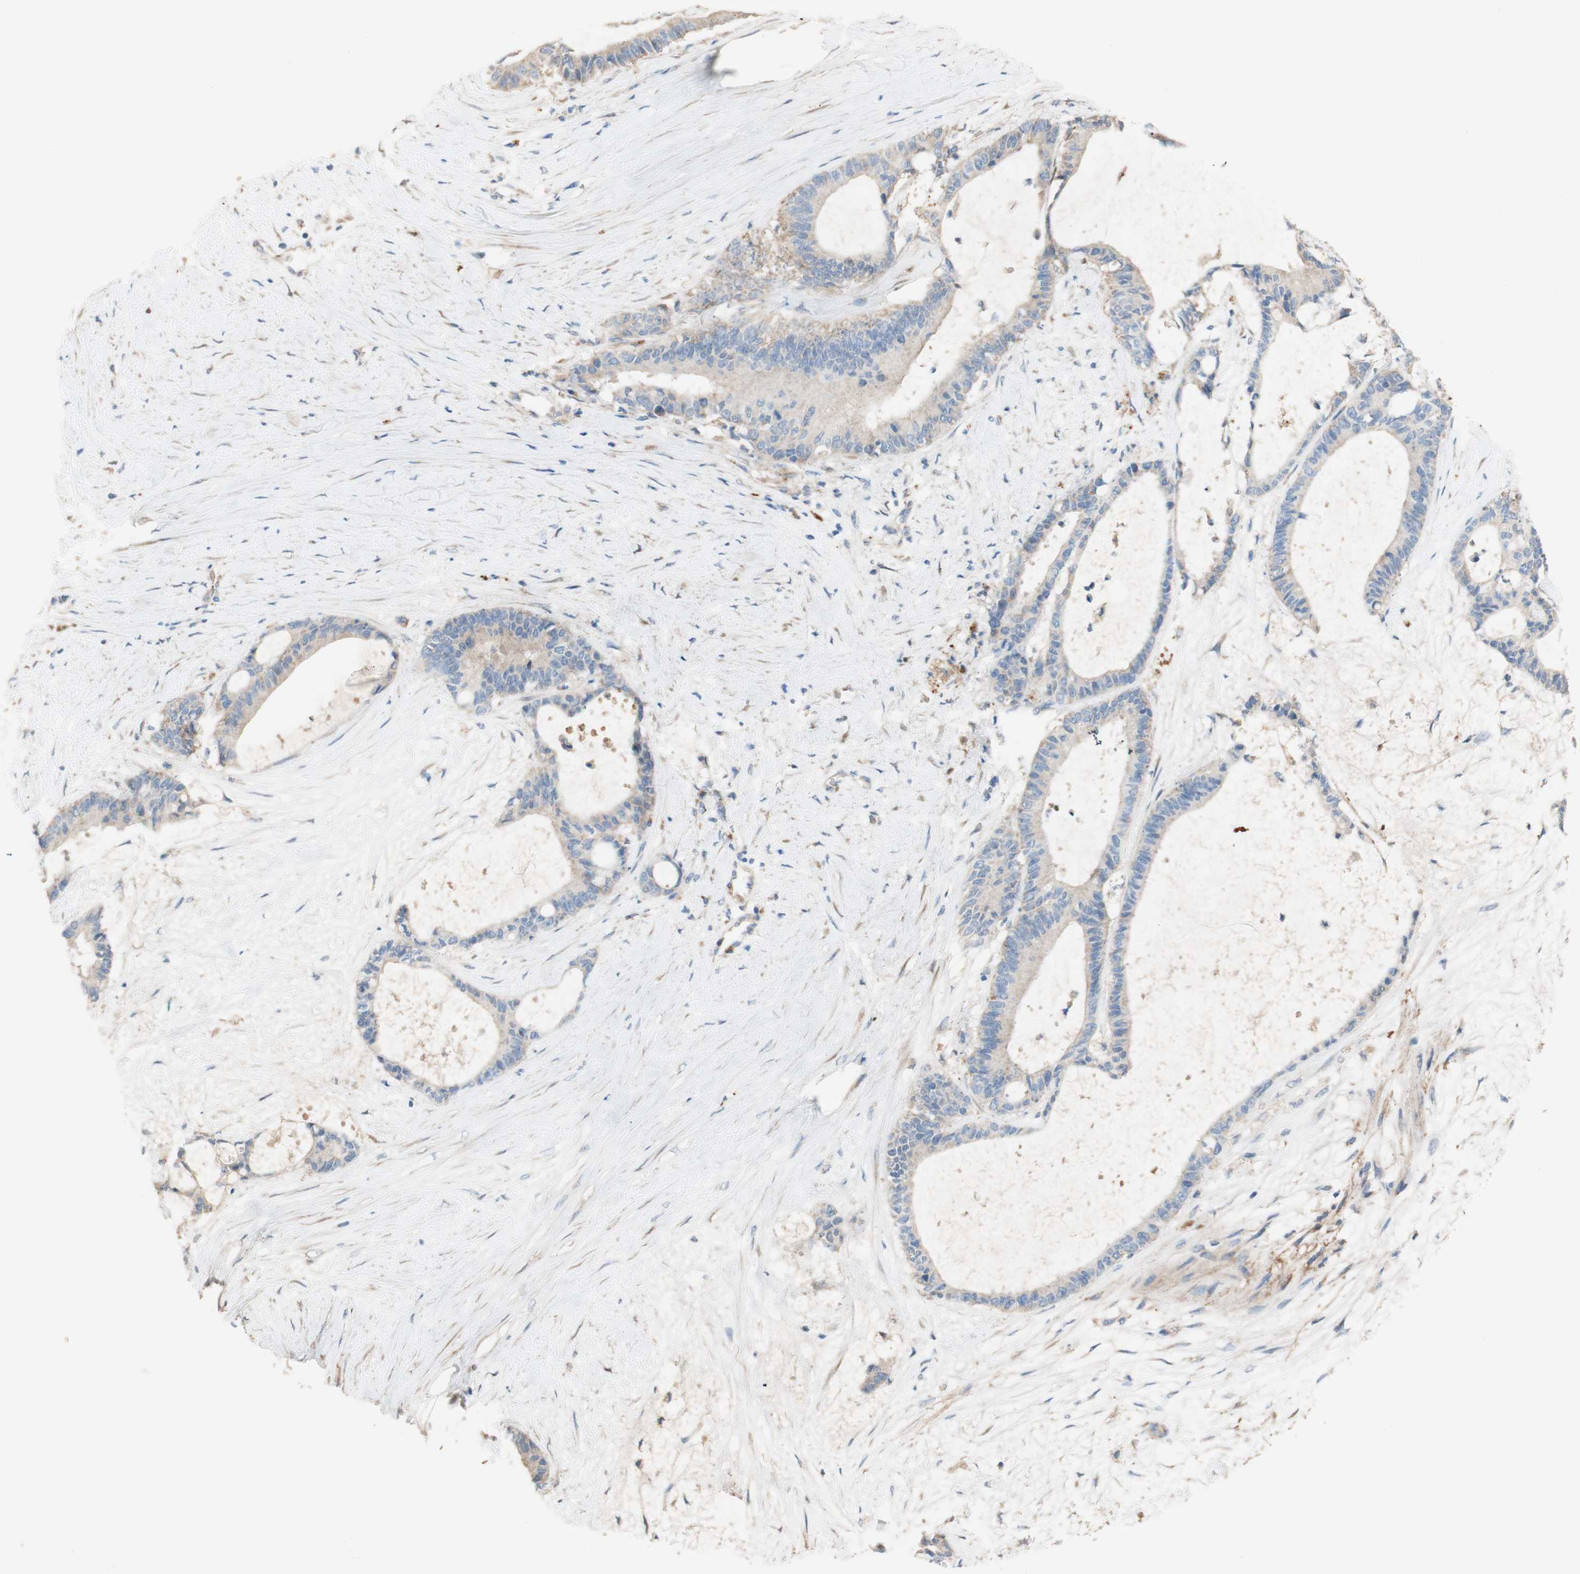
{"staining": {"intensity": "negative", "quantity": "none", "location": "none"}, "tissue": "liver cancer", "cell_type": "Tumor cells", "image_type": "cancer", "snomed": [{"axis": "morphology", "description": "Cholangiocarcinoma"}, {"axis": "topography", "description": "Liver"}], "caption": "Human liver cholangiocarcinoma stained for a protein using immunohistochemistry (IHC) demonstrates no expression in tumor cells.", "gene": "DKK3", "patient": {"sex": "female", "age": 73}}